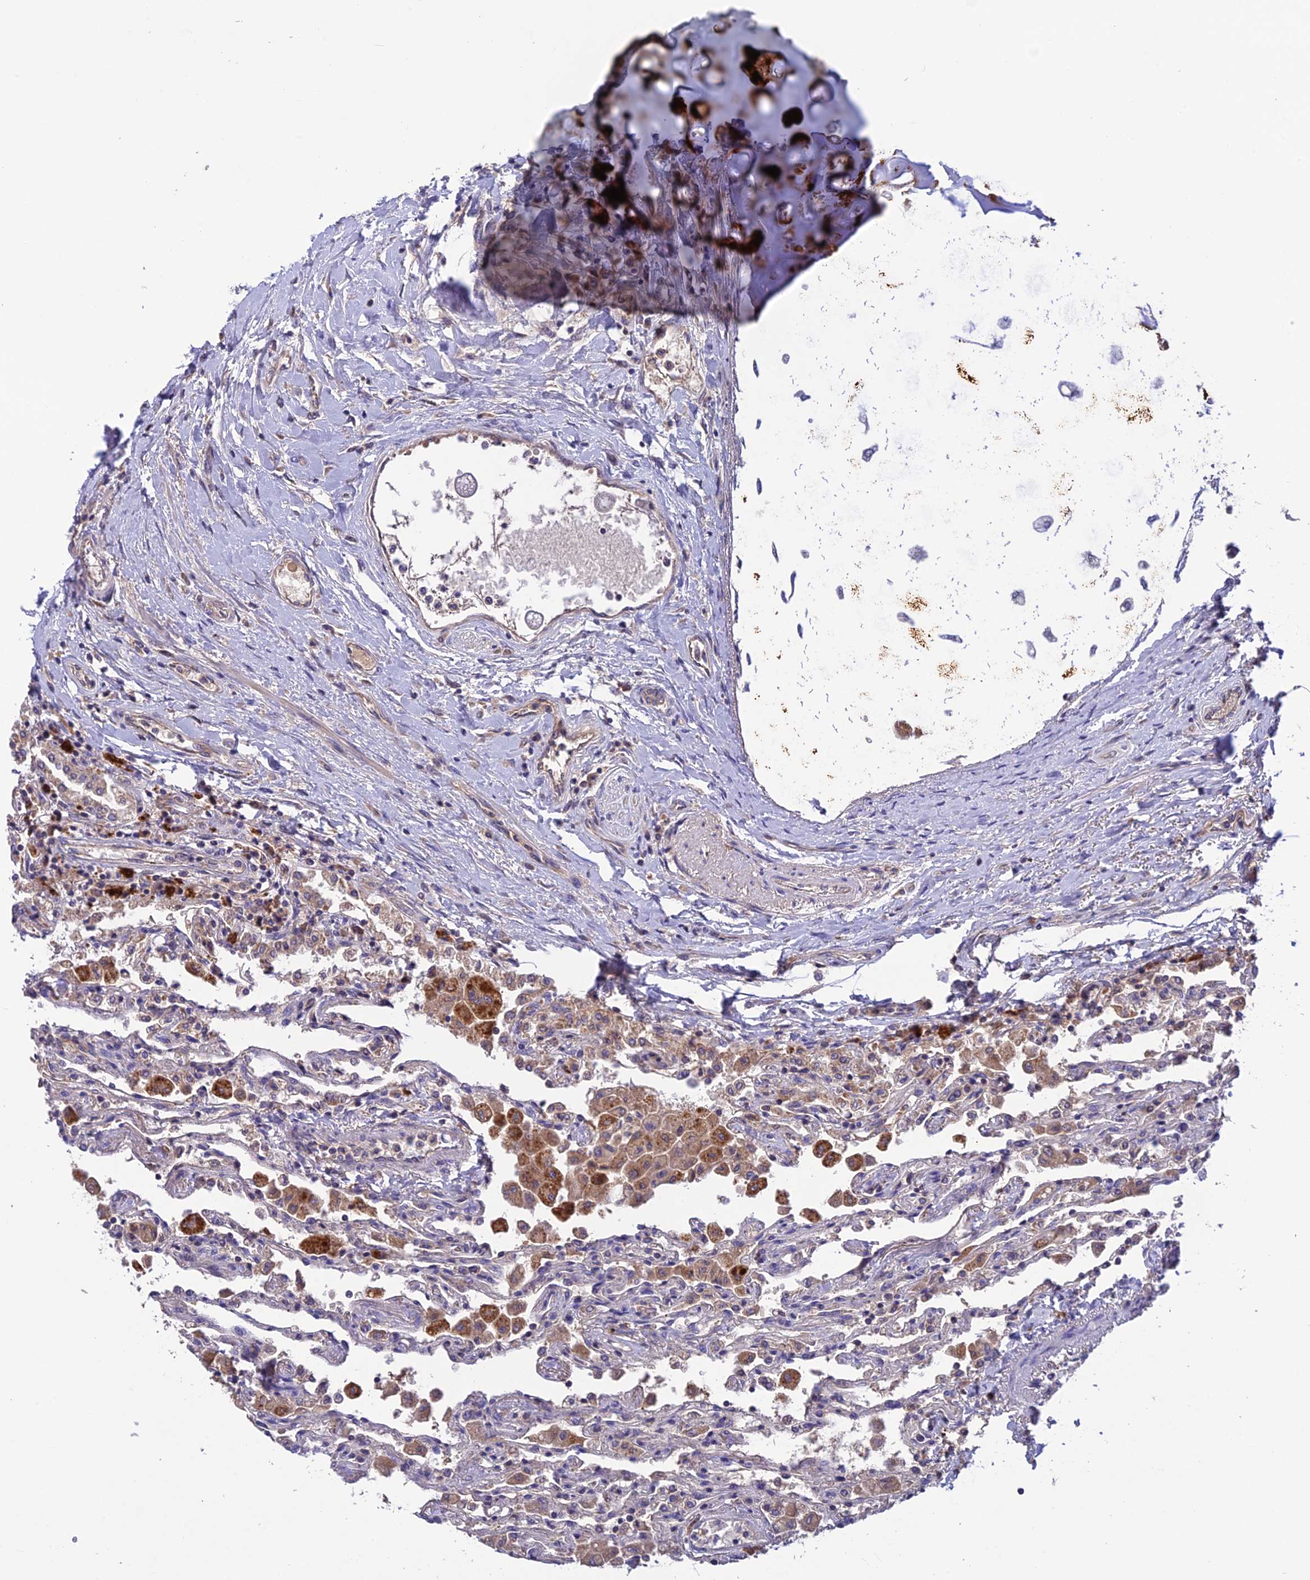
{"staining": {"intensity": "weak", "quantity": "<25%", "location": "cytoplasmic/membranous"}, "tissue": "lung", "cell_type": "Alveolar cells", "image_type": "normal", "snomed": [{"axis": "morphology", "description": "Normal tissue, NOS"}, {"axis": "topography", "description": "Bronchus"}, {"axis": "topography", "description": "Lung"}], "caption": "The immunohistochemistry (IHC) photomicrograph has no significant expression in alveolar cells of lung.", "gene": "PZP", "patient": {"sex": "female", "age": 49}}